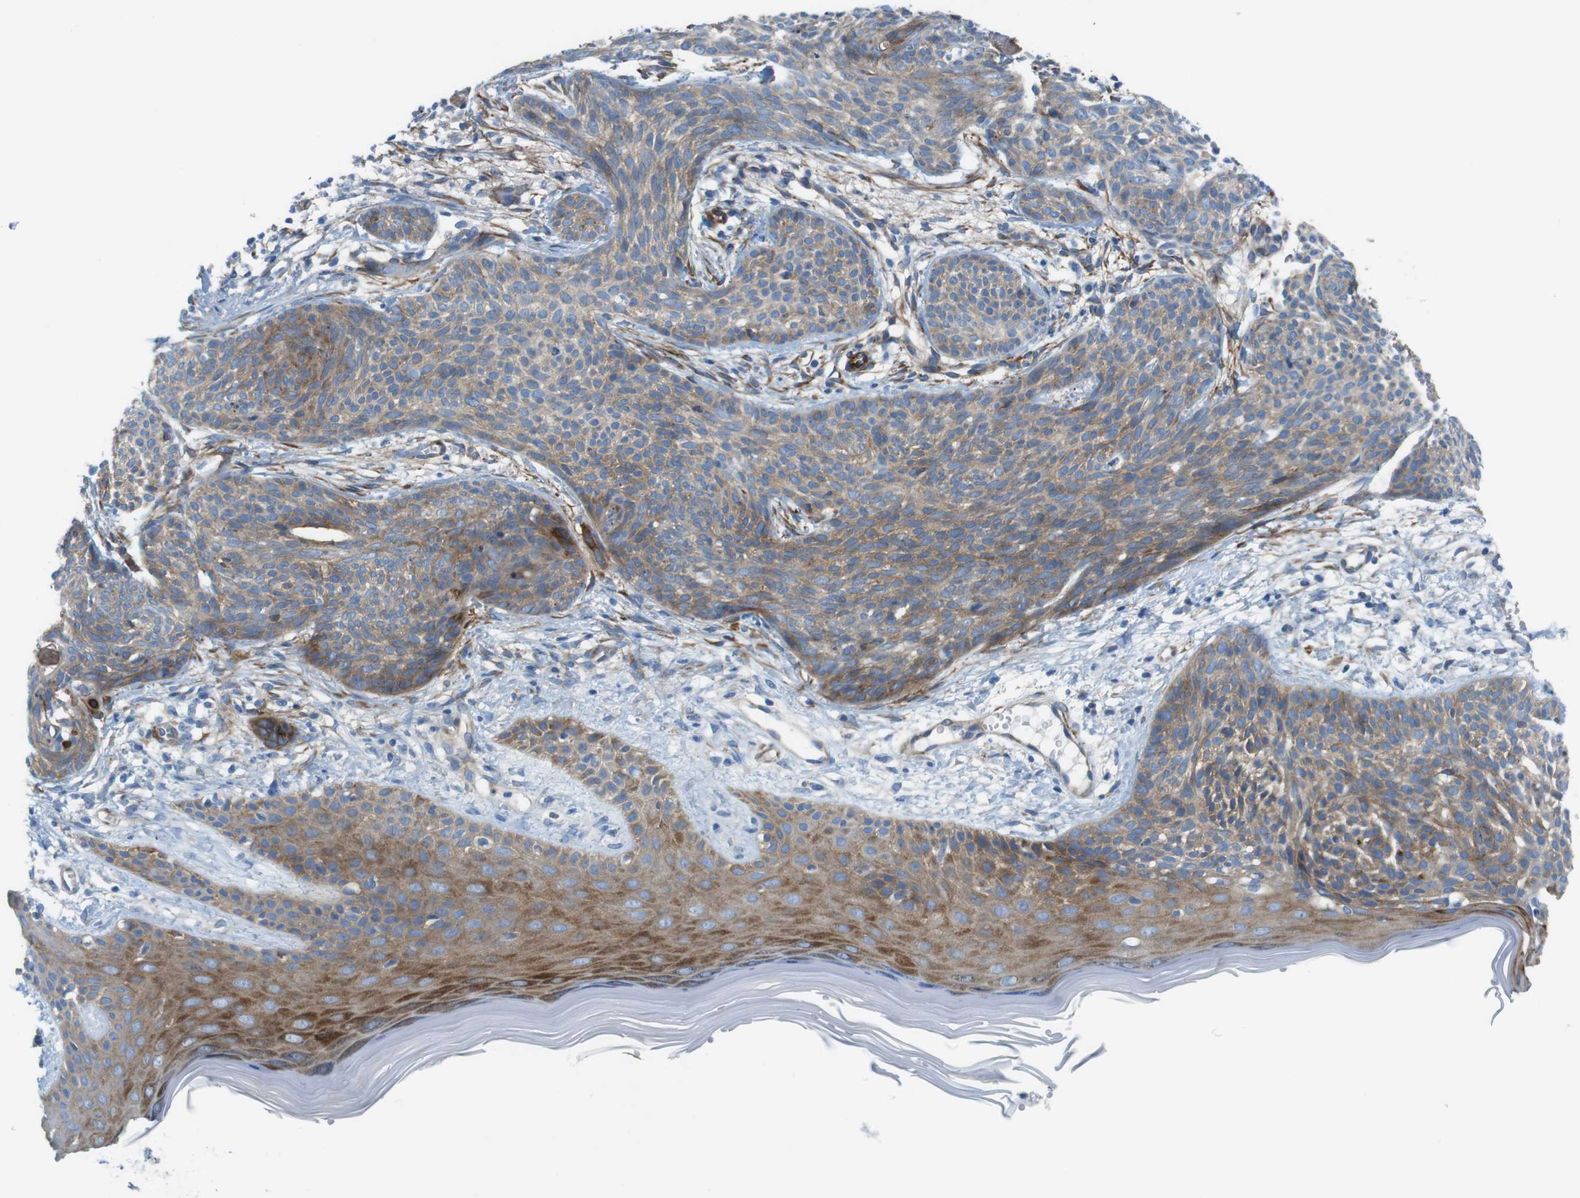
{"staining": {"intensity": "moderate", "quantity": ">75%", "location": "cytoplasmic/membranous"}, "tissue": "skin cancer", "cell_type": "Tumor cells", "image_type": "cancer", "snomed": [{"axis": "morphology", "description": "Basal cell carcinoma"}, {"axis": "topography", "description": "Skin"}], "caption": "Skin cancer was stained to show a protein in brown. There is medium levels of moderate cytoplasmic/membranous positivity in about >75% of tumor cells.", "gene": "EMP2", "patient": {"sex": "female", "age": 59}}